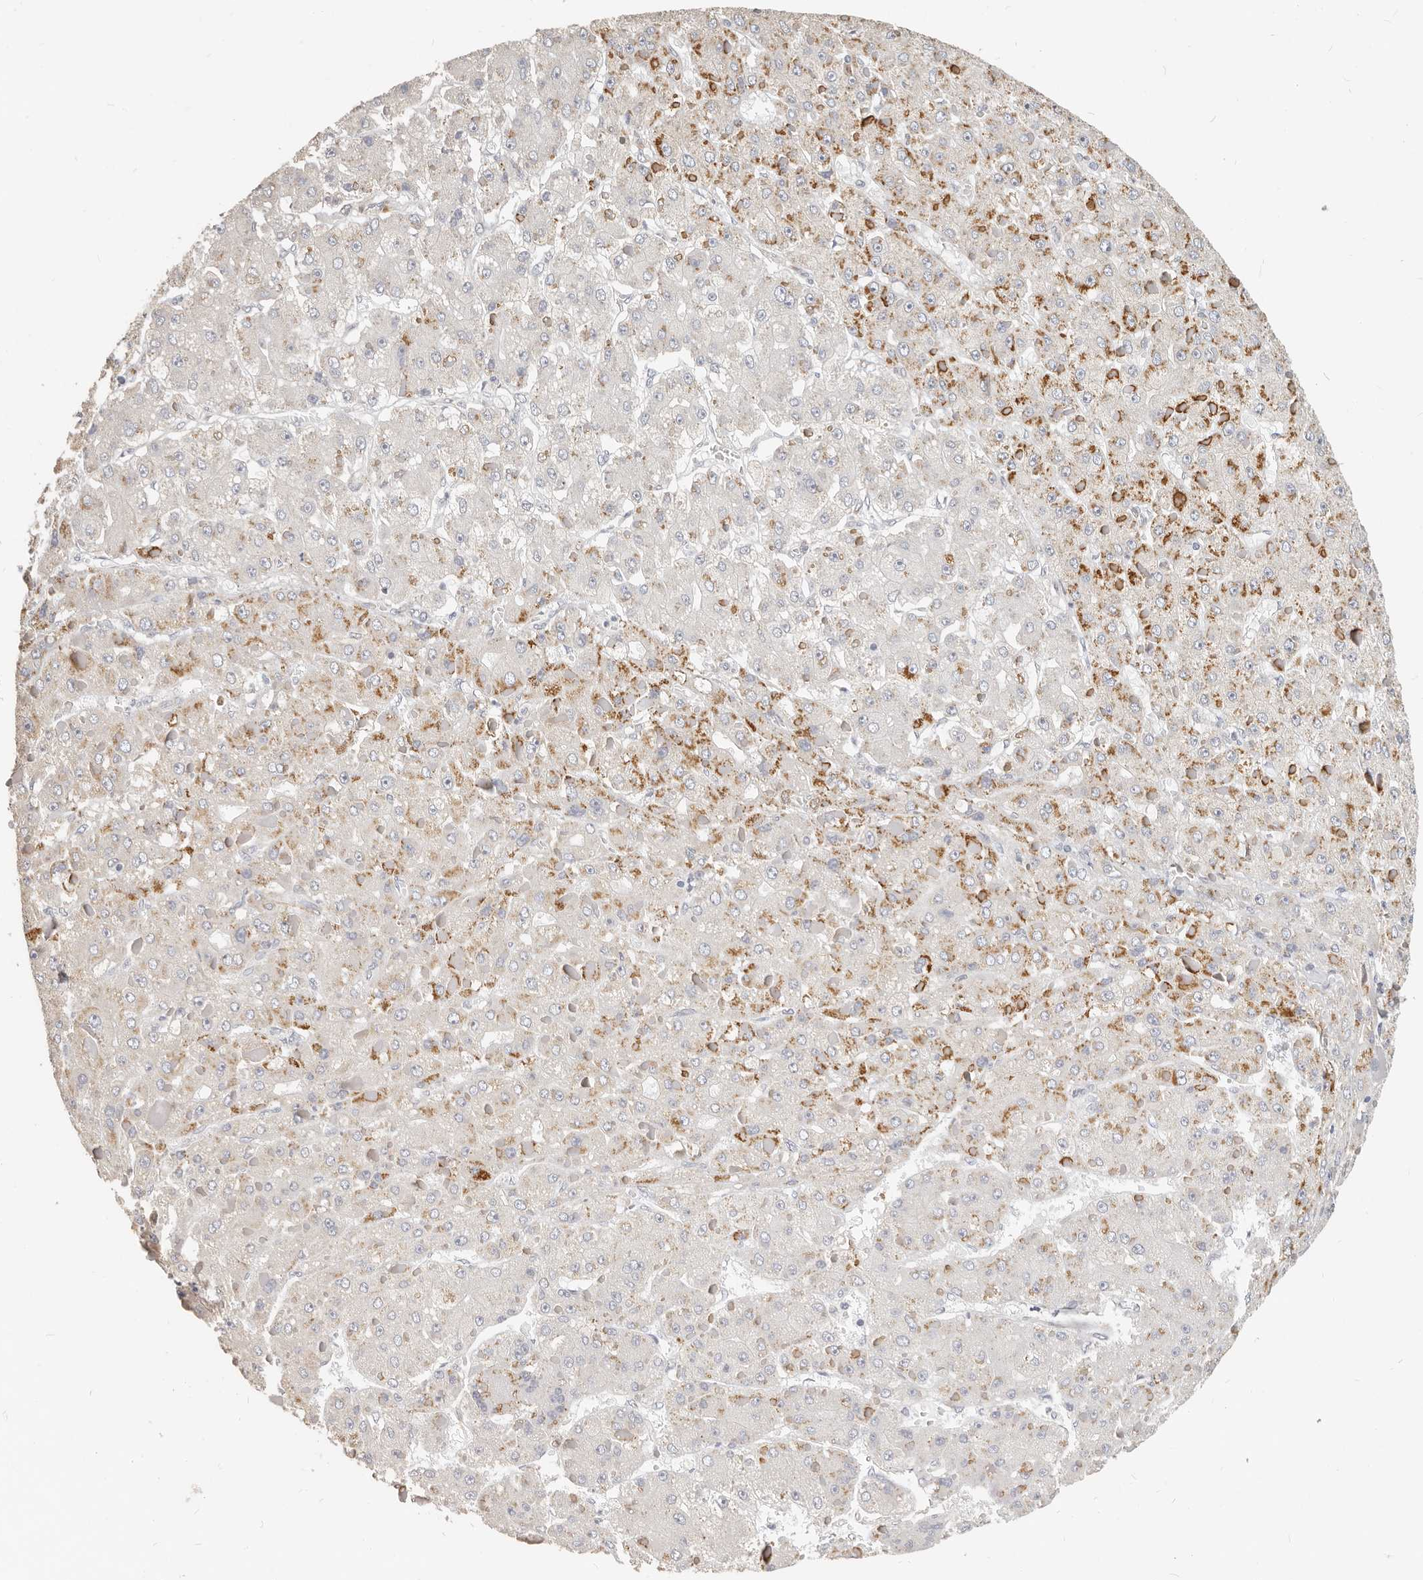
{"staining": {"intensity": "moderate", "quantity": "25%-75%", "location": "cytoplasmic/membranous"}, "tissue": "liver cancer", "cell_type": "Tumor cells", "image_type": "cancer", "snomed": [{"axis": "morphology", "description": "Carcinoma, Hepatocellular, NOS"}, {"axis": "topography", "description": "Liver"}], "caption": "Human liver cancer (hepatocellular carcinoma) stained with a brown dye demonstrates moderate cytoplasmic/membranous positive expression in approximately 25%-75% of tumor cells.", "gene": "RABAC1", "patient": {"sex": "female", "age": 73}}